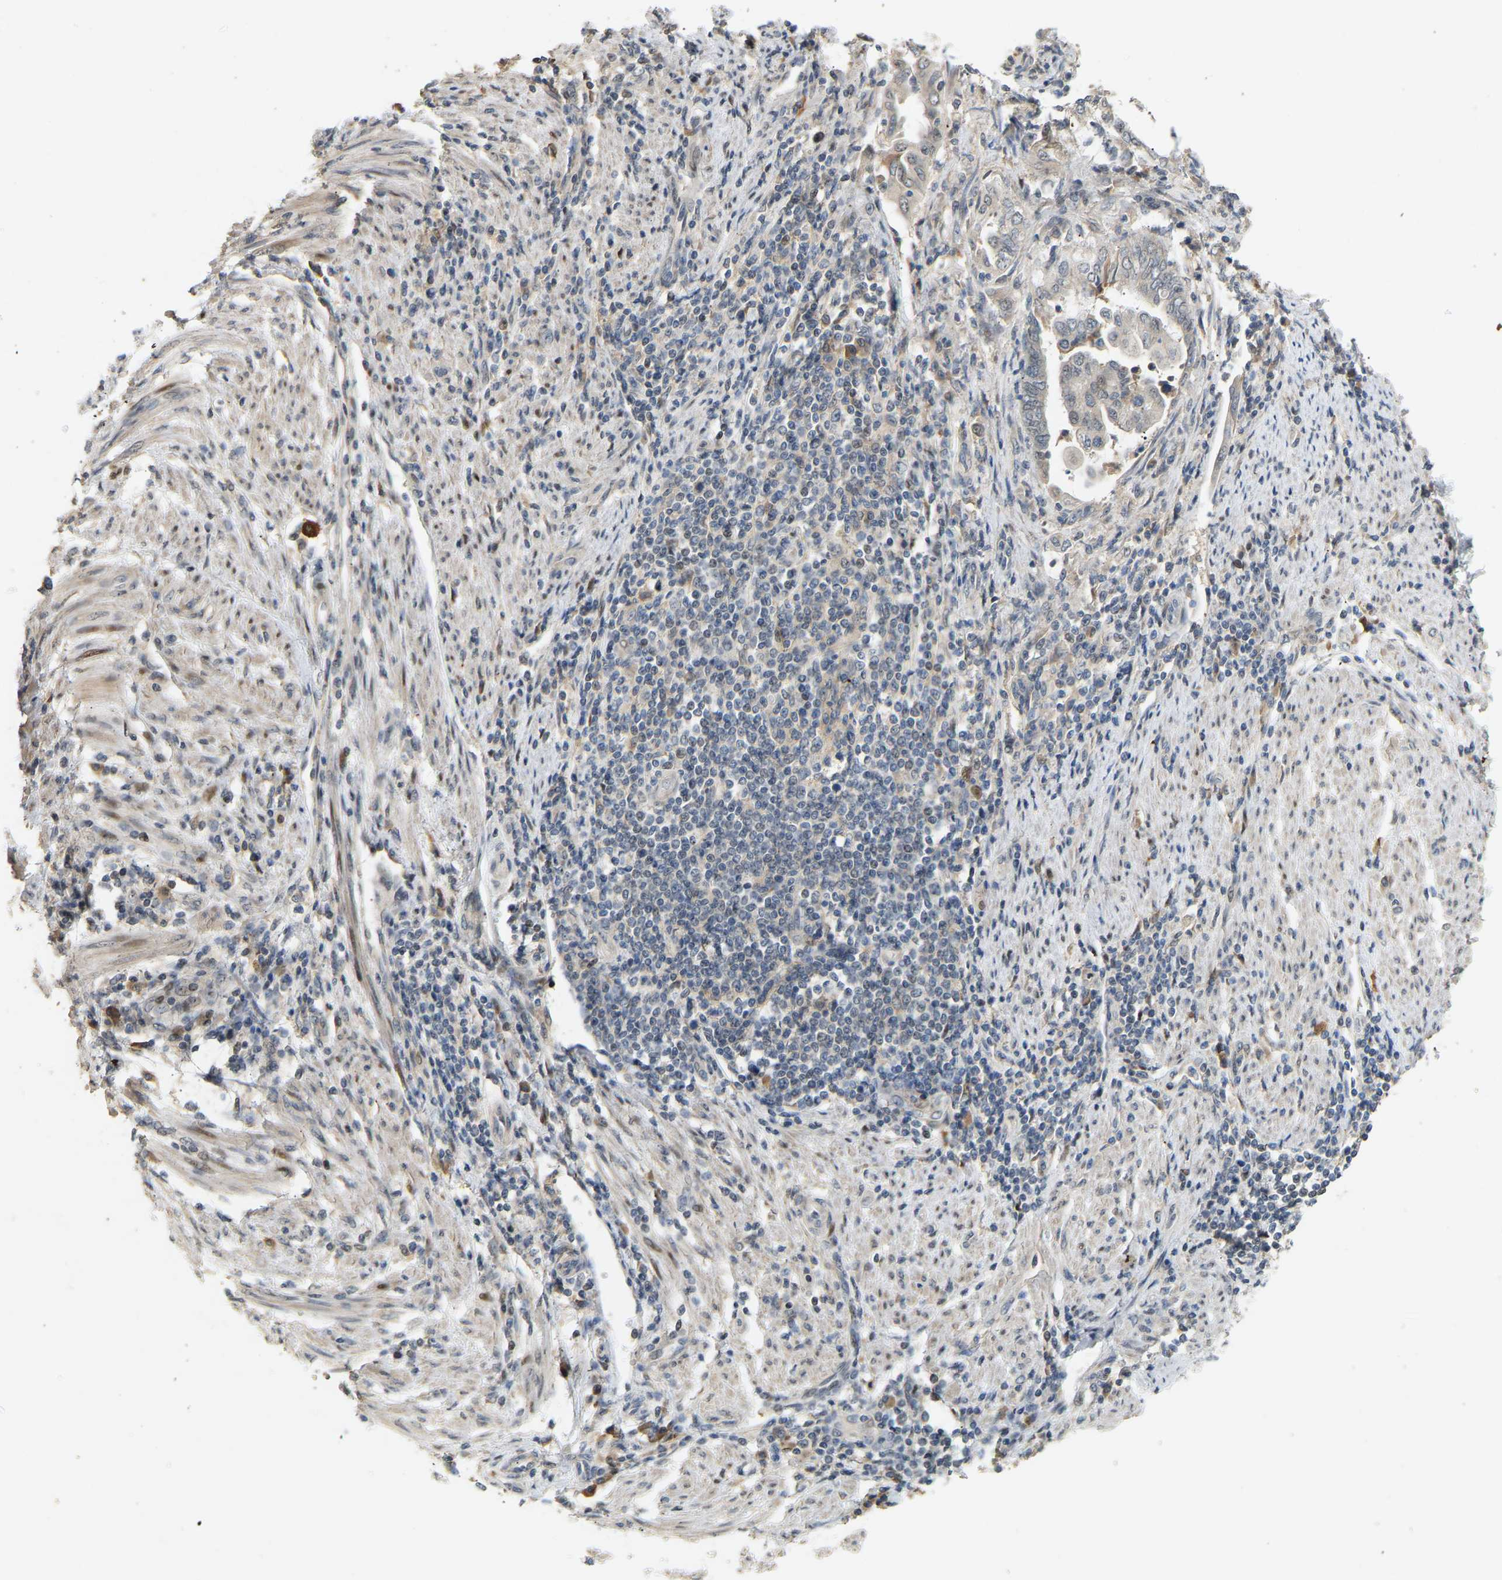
{"staining": {"intensity": "negative", "quantity": "none", "location": "none"}, "tissue": "endometrial cancer", "cell_type": "Tumor cells", "image_type": "cancer", "snomed": [{"axis": "morphology", "description": "Adenocarcinoma, NOS"}, {"axis": "topography", "description": "Uterus"}, {"axis": "topography", "description": "Endometrium"}], "caption": "This is an immunohistochemistry photomicrograph of adenocarcinoma (endometrial). There is no staining in tumor cells.", "gene": "PTPN4", "patient": {"sex": "female", "age": 70}}